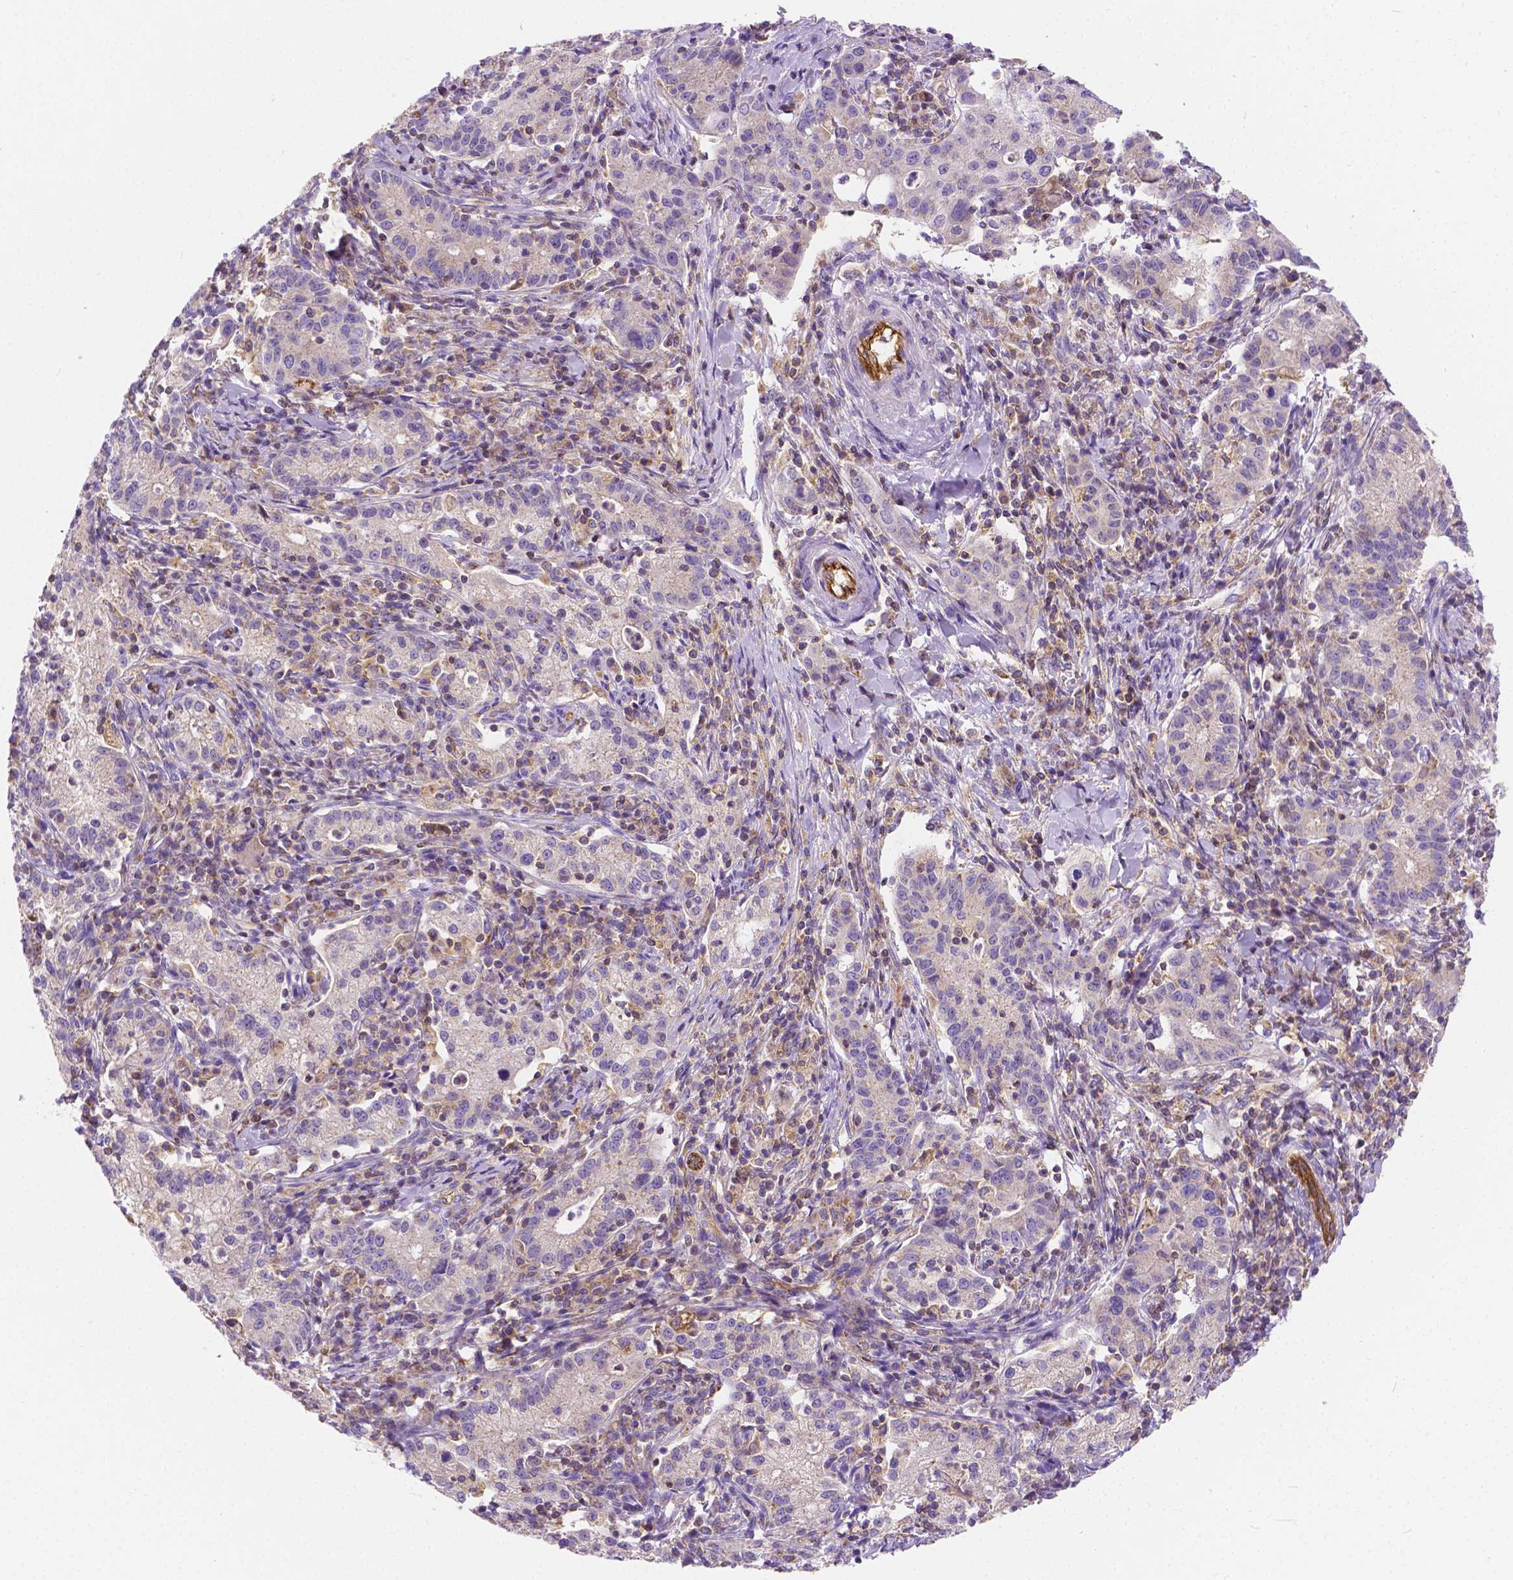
{"staining": {"intensity": "negative", "quantity": "none", "location": "none"}, "tissue": "cervical cancer", "cell_type": "Tumor cells", "image_type": "cancer", "snomed": [{"axis": "morphology", "description": "Normal tissue, NOS"}, {"axis": "morphology", "description": "Adenocarcinoma, NOS"}, {"axis": "topography", "description": "Cervix"}], "caption": "High power microscopy histopathology image of an immunohistochemistry histopathology image of adenocarcinoma (cervical), revealing no significant expression in tumor cells. The staining is performed using DAB (3,3'-diaminobenzidine) brown chromogen with nuclei counter-stained in using hematoxylin.", "gene": "RAB20", "patient": {"sex": "female", "age": 44}}